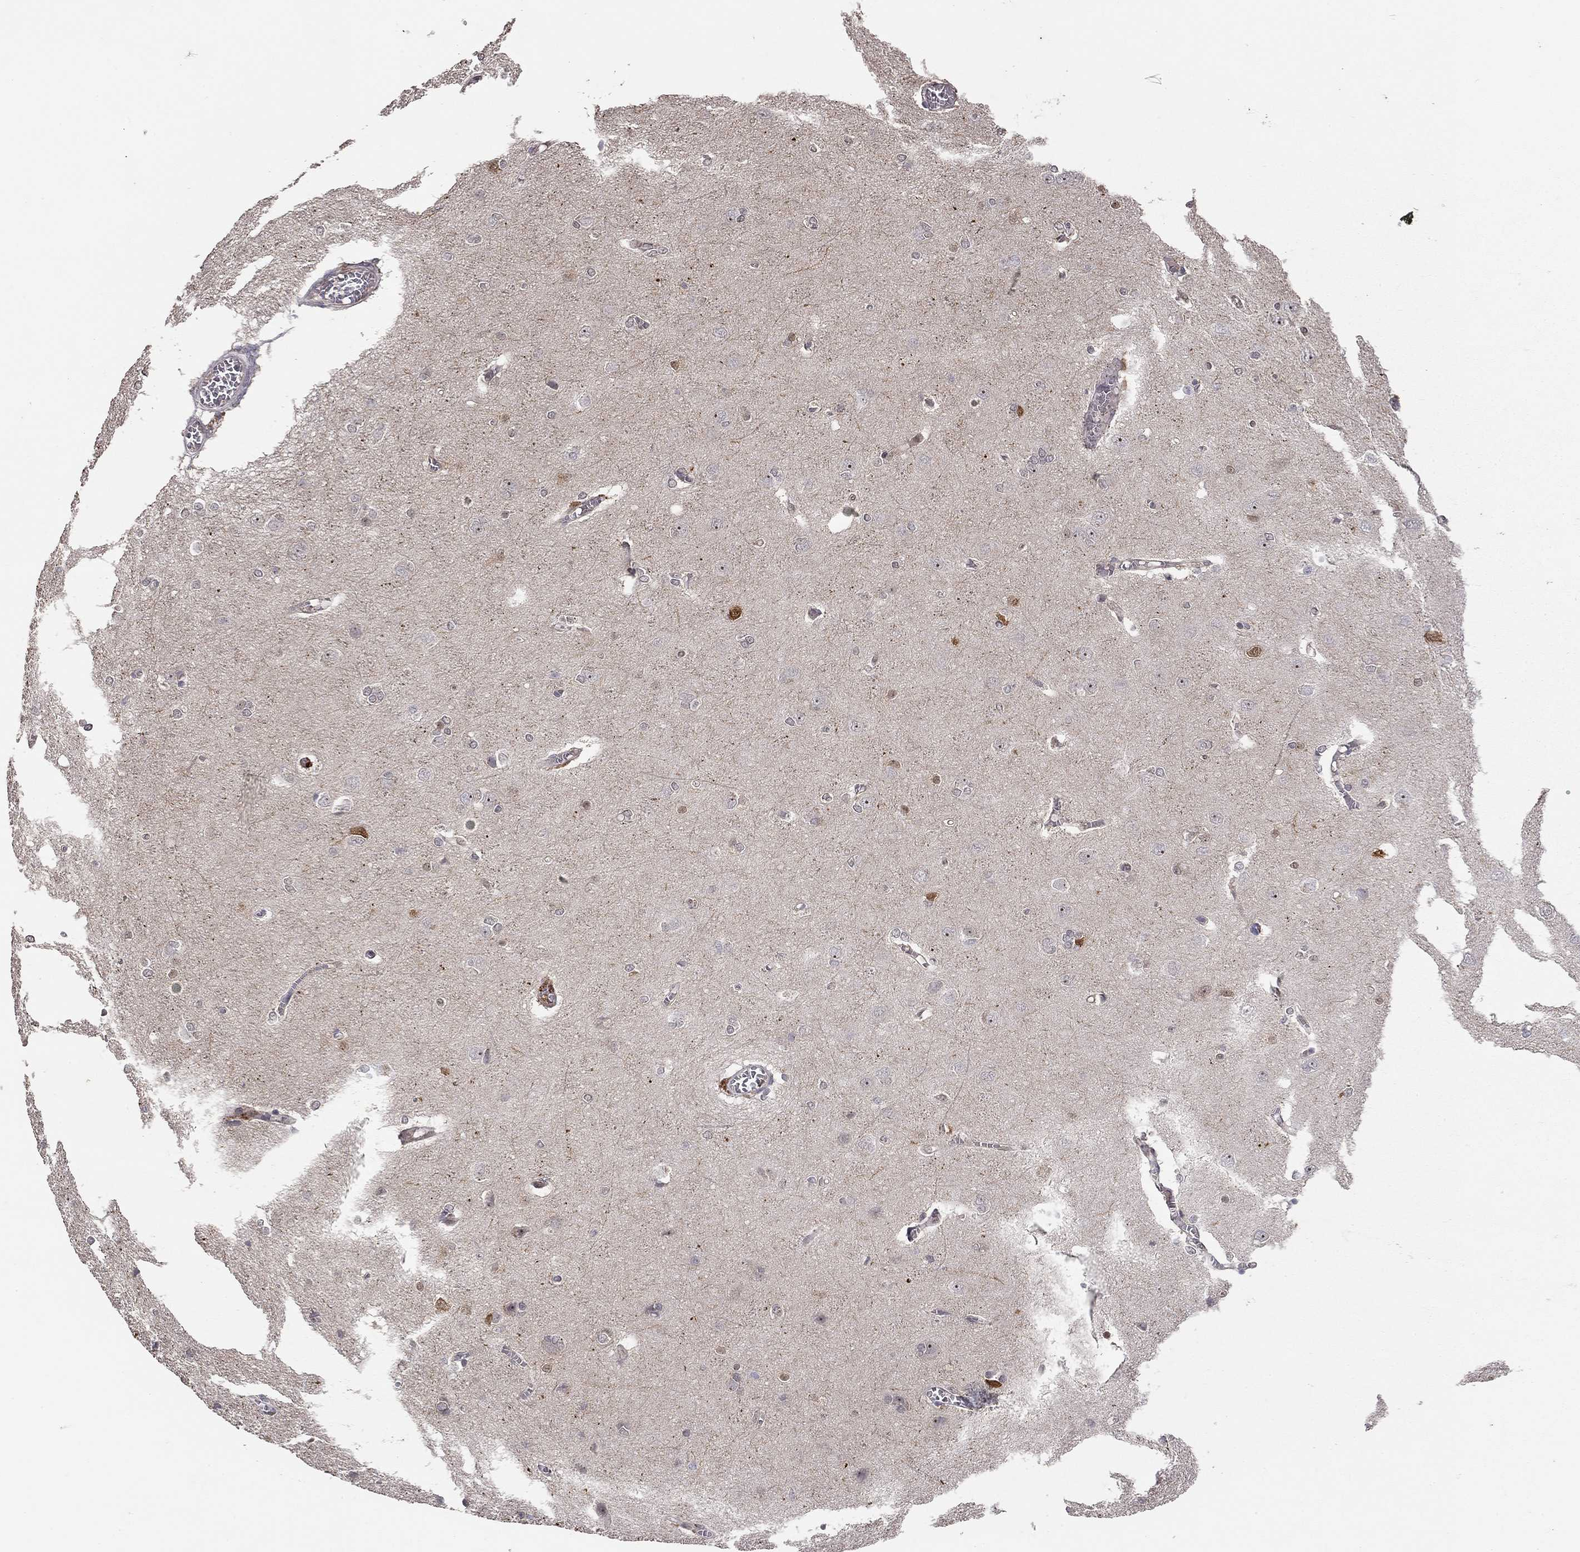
{"staining": {"intensity": "negative", "quantity": "none", "location": "none"}, "tissue": "cerebral cortex", "cell_type": "Endothelial cells", "image_type": "normal", "snomed": [{"axis": "morphology", "description": "Normal tissue, NOS"}, {"axis": "topography", "description": "Cerebral cortex"}], "caption": "A high-resolution histopathology image shows IHC staining of benign cerebral cortex, which shows no significant positivity in endothelial cells. (DAB (3,3'-diaminobenzidine) immunohistochemistry (IHC) visualized using brightfield microscopy, high magnification).", "gene": "STXBP6", "patient": {"sex": "male", "age": 37}}